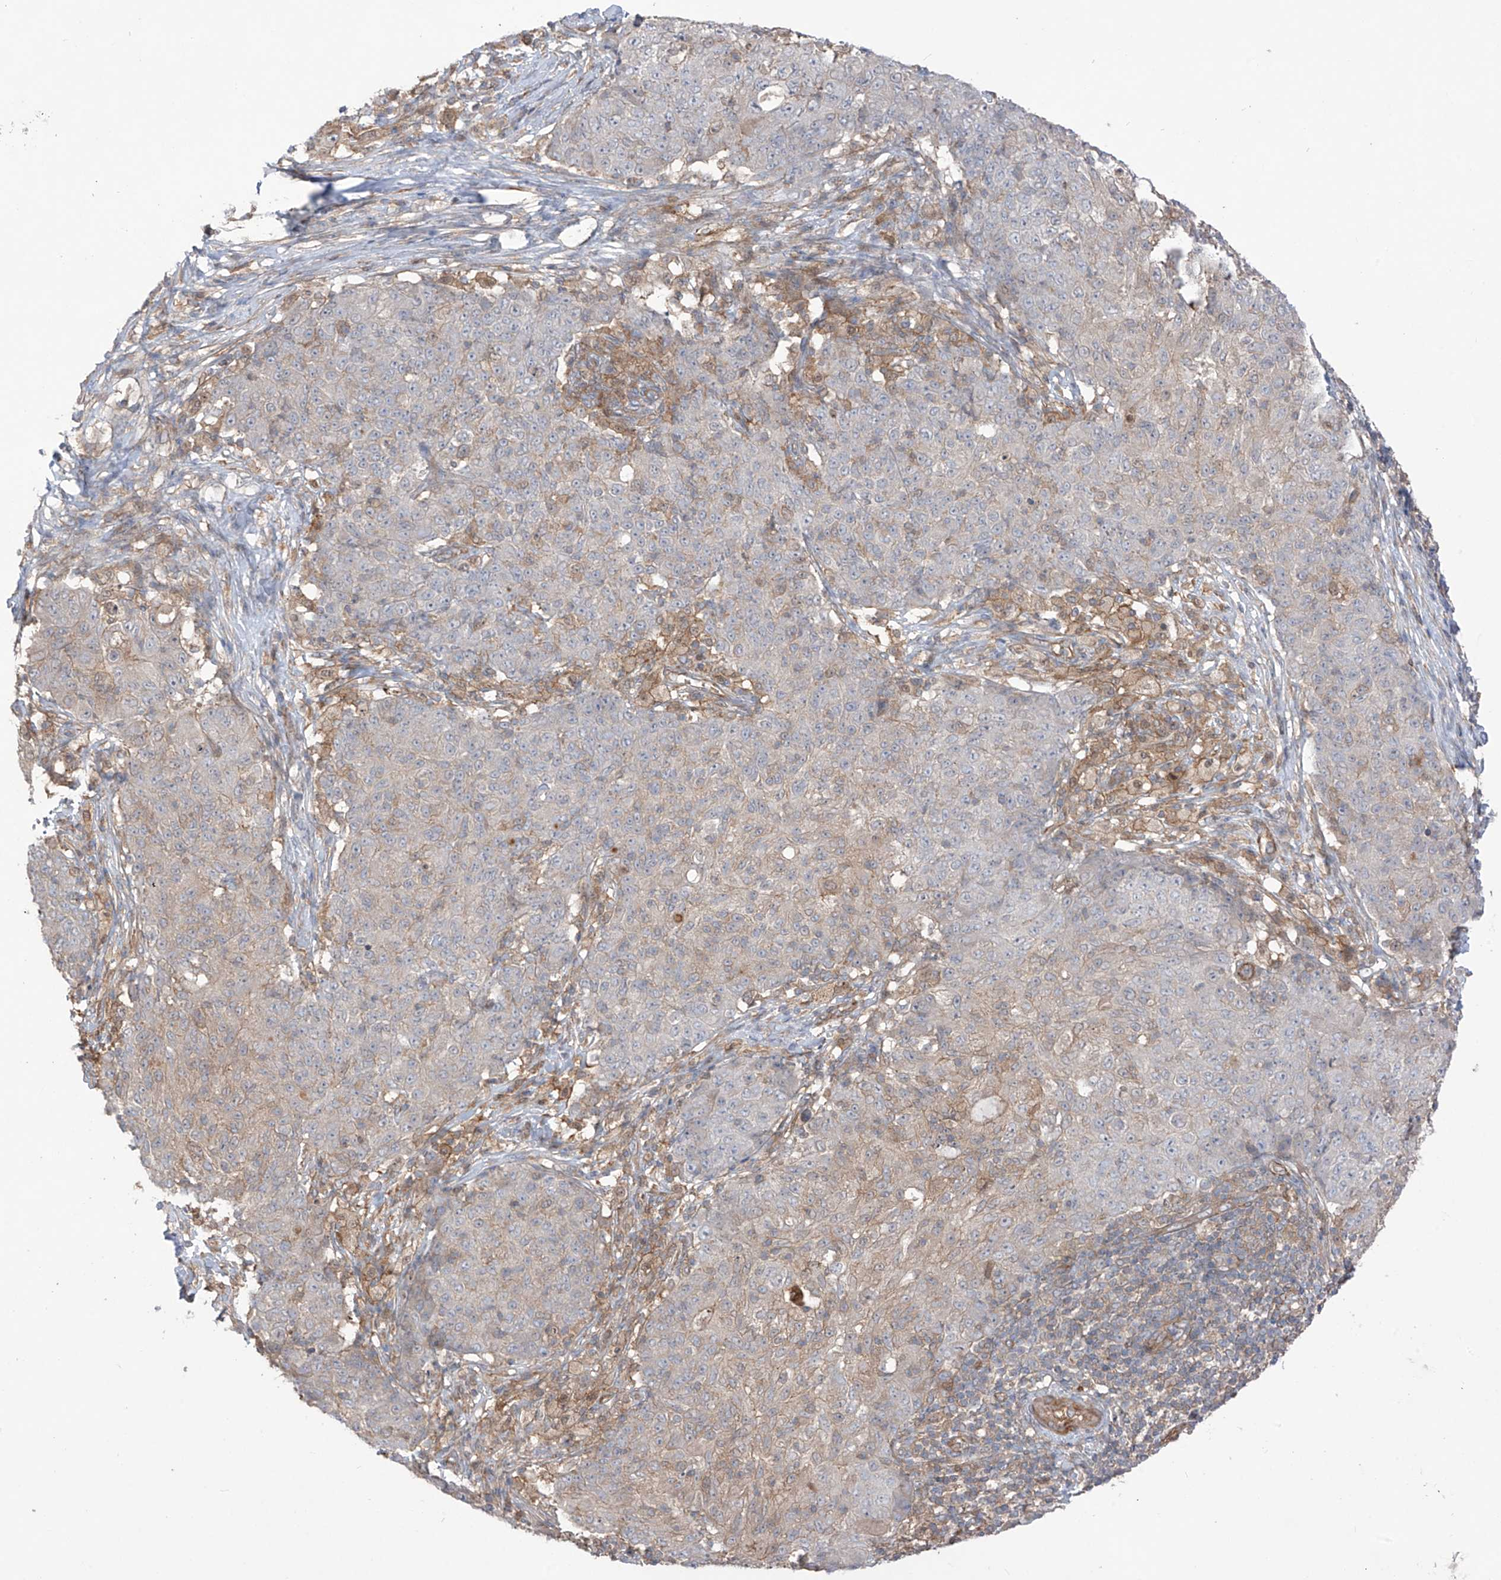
{"staining": {"intensity": "weak", "quantity": "<25%", "location": "cytoplasmic/membranous"}, "tissue": "ovarian cancer", "cell_type": "Tumor cells", "image_type": "cancer", "snomed": [{"axis": "morphology", "description": "Carcinoma, endometroid"}, {"axis": "topography", "description": "Ovary"}], "caption": "Image shows no protein staining in tumor cells of ovarian endometroid carcinoma tissue. (Brightfield microscopy of DAB (3,3'-diaminobenzidine) immunohistochemistry (IHC) at high magnification).", "gene": "TRMU", "patient": {"sex": "female", "age": 42}}